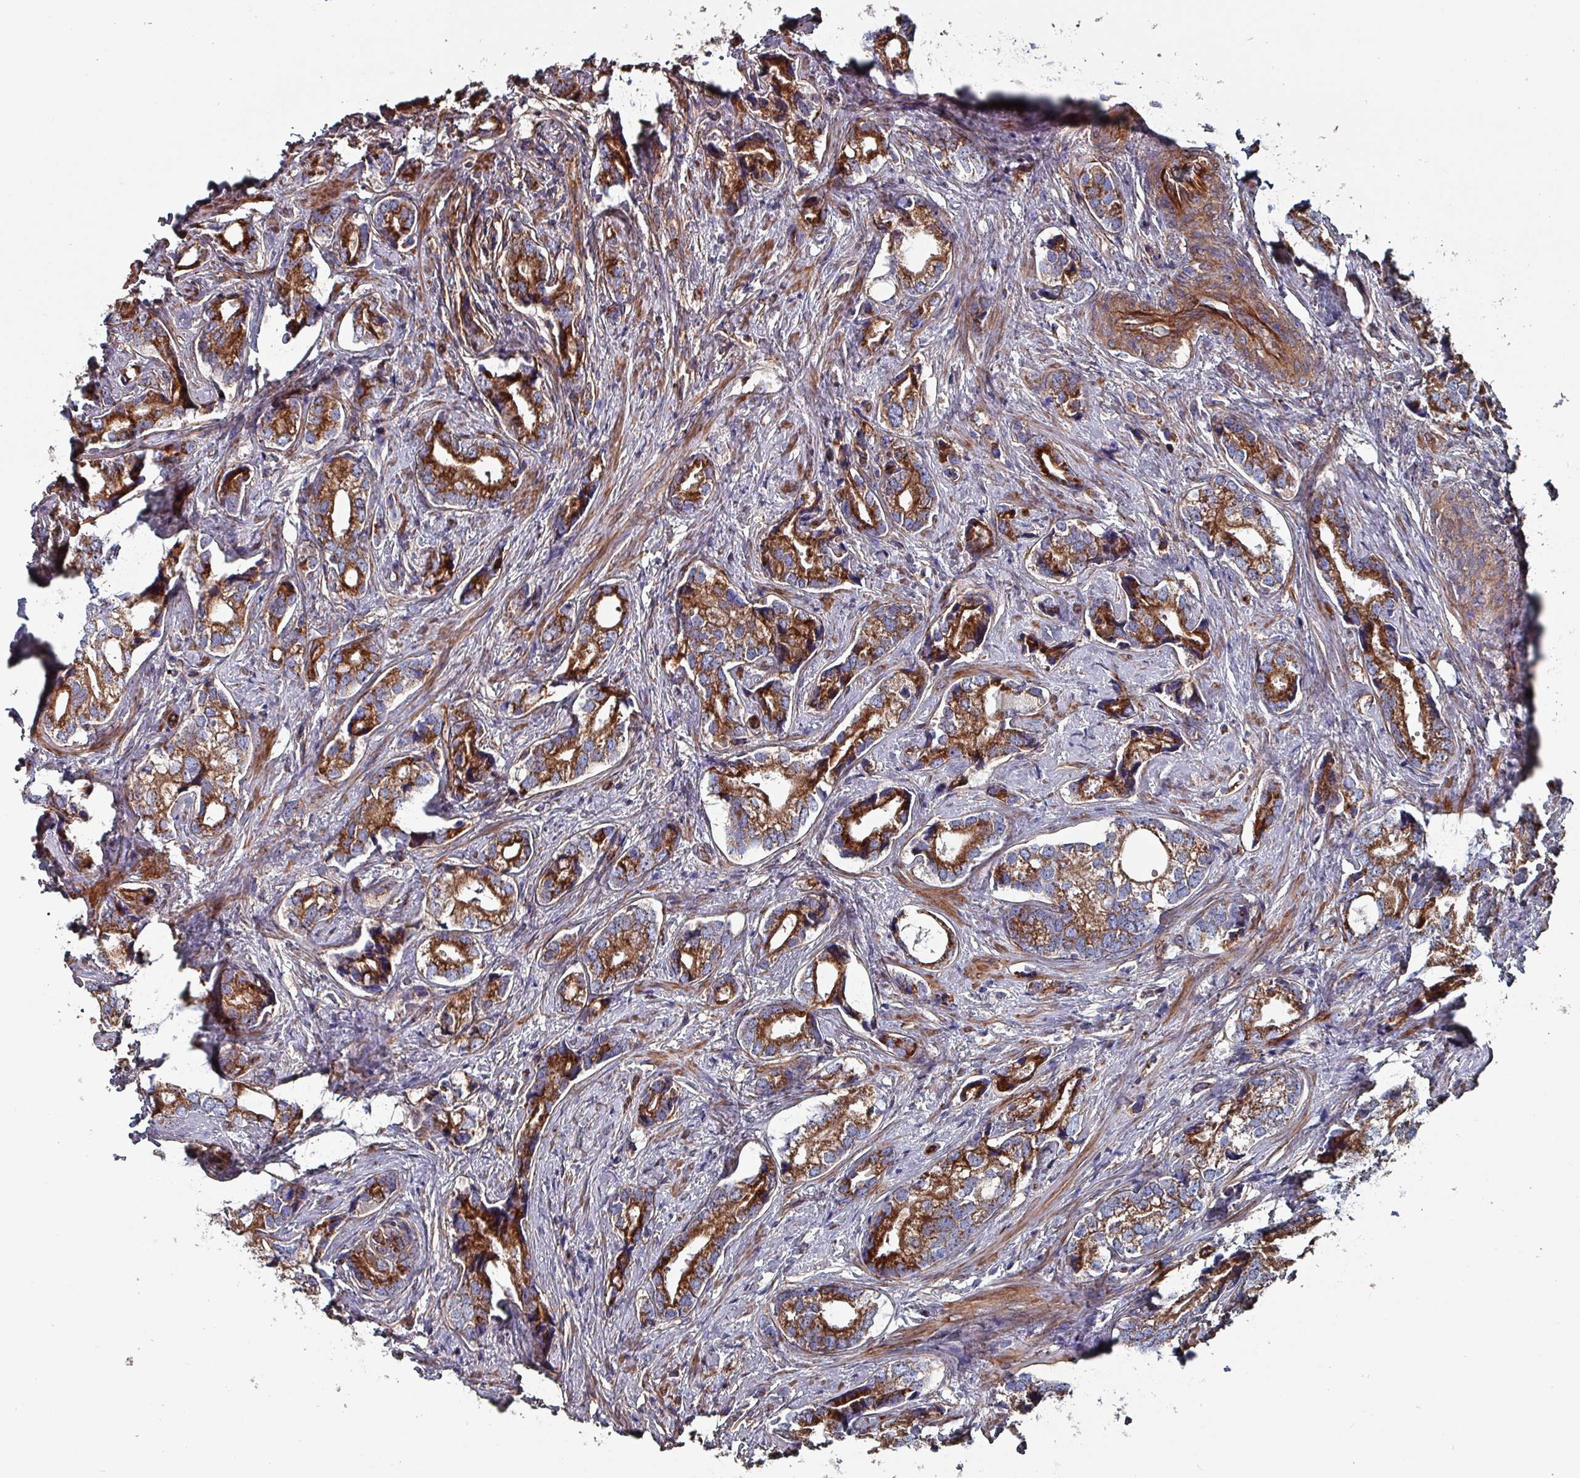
{"staining": {"intensity": "strong", "quantity": "25%-75%", "location": "cytoplasmic/membranous"}, "tissue": "prostate cancer", "cell_type": "Tumor cells", "image_type": "cancer", "snomed": [{"axis": "morphology", "description": "Adenocarcinoma, High grade"}, {"axis": "topography", "description": "Prostate"}], "caption": "Immunohistochemical staining of adenocarcinoma (high-grade) (prostate) exhibits high levels of strong cytoplasmic/membranous protein expression in about 25%-75% of tumor cells.", "gene": "ANO10", "patient": {"sex": "male", "age": 75}}